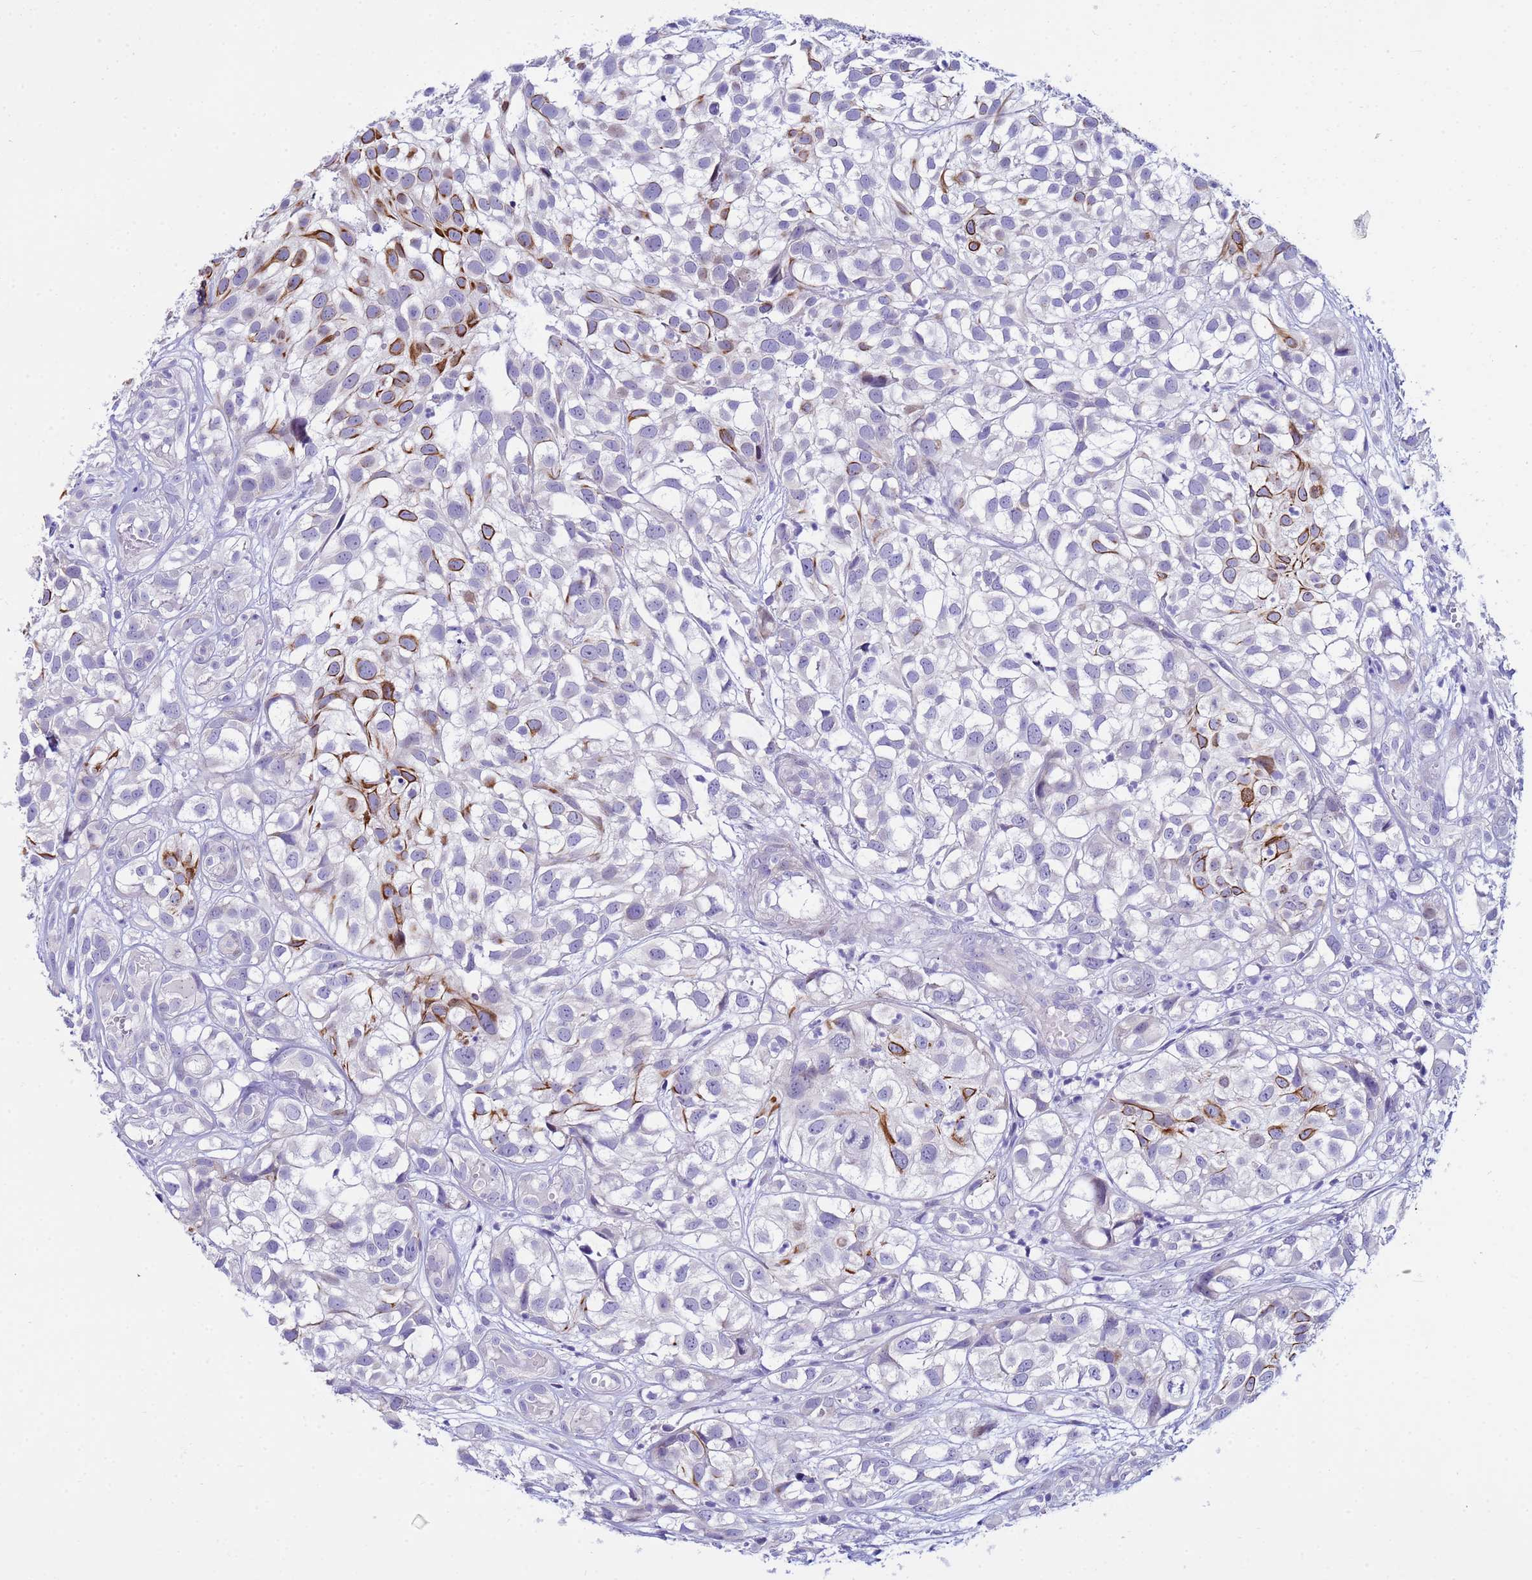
{"staining": {"intensity": "strong", "quantity": "<25%", "location": "cytoplasmic/membranous"}, "tissue": "urothelial cancer", "cell_type": "Tumor cells", "image_type": "cancer", "snomed": [{"axis": "morphology", "description": "Urothelial carcinoma, High grade"}, {"axis": "topography", "description": "Urinary bladder"}], "caption": "Strong cytoplasmic/membranous expression for a protein is identified in approximately <25% of tumor cells of urothelial carcinoma (high-grade) using immunohistochemistry (IHC).", "gene": "IGSF11", "patient": {"sex": "male", "age": 56}}